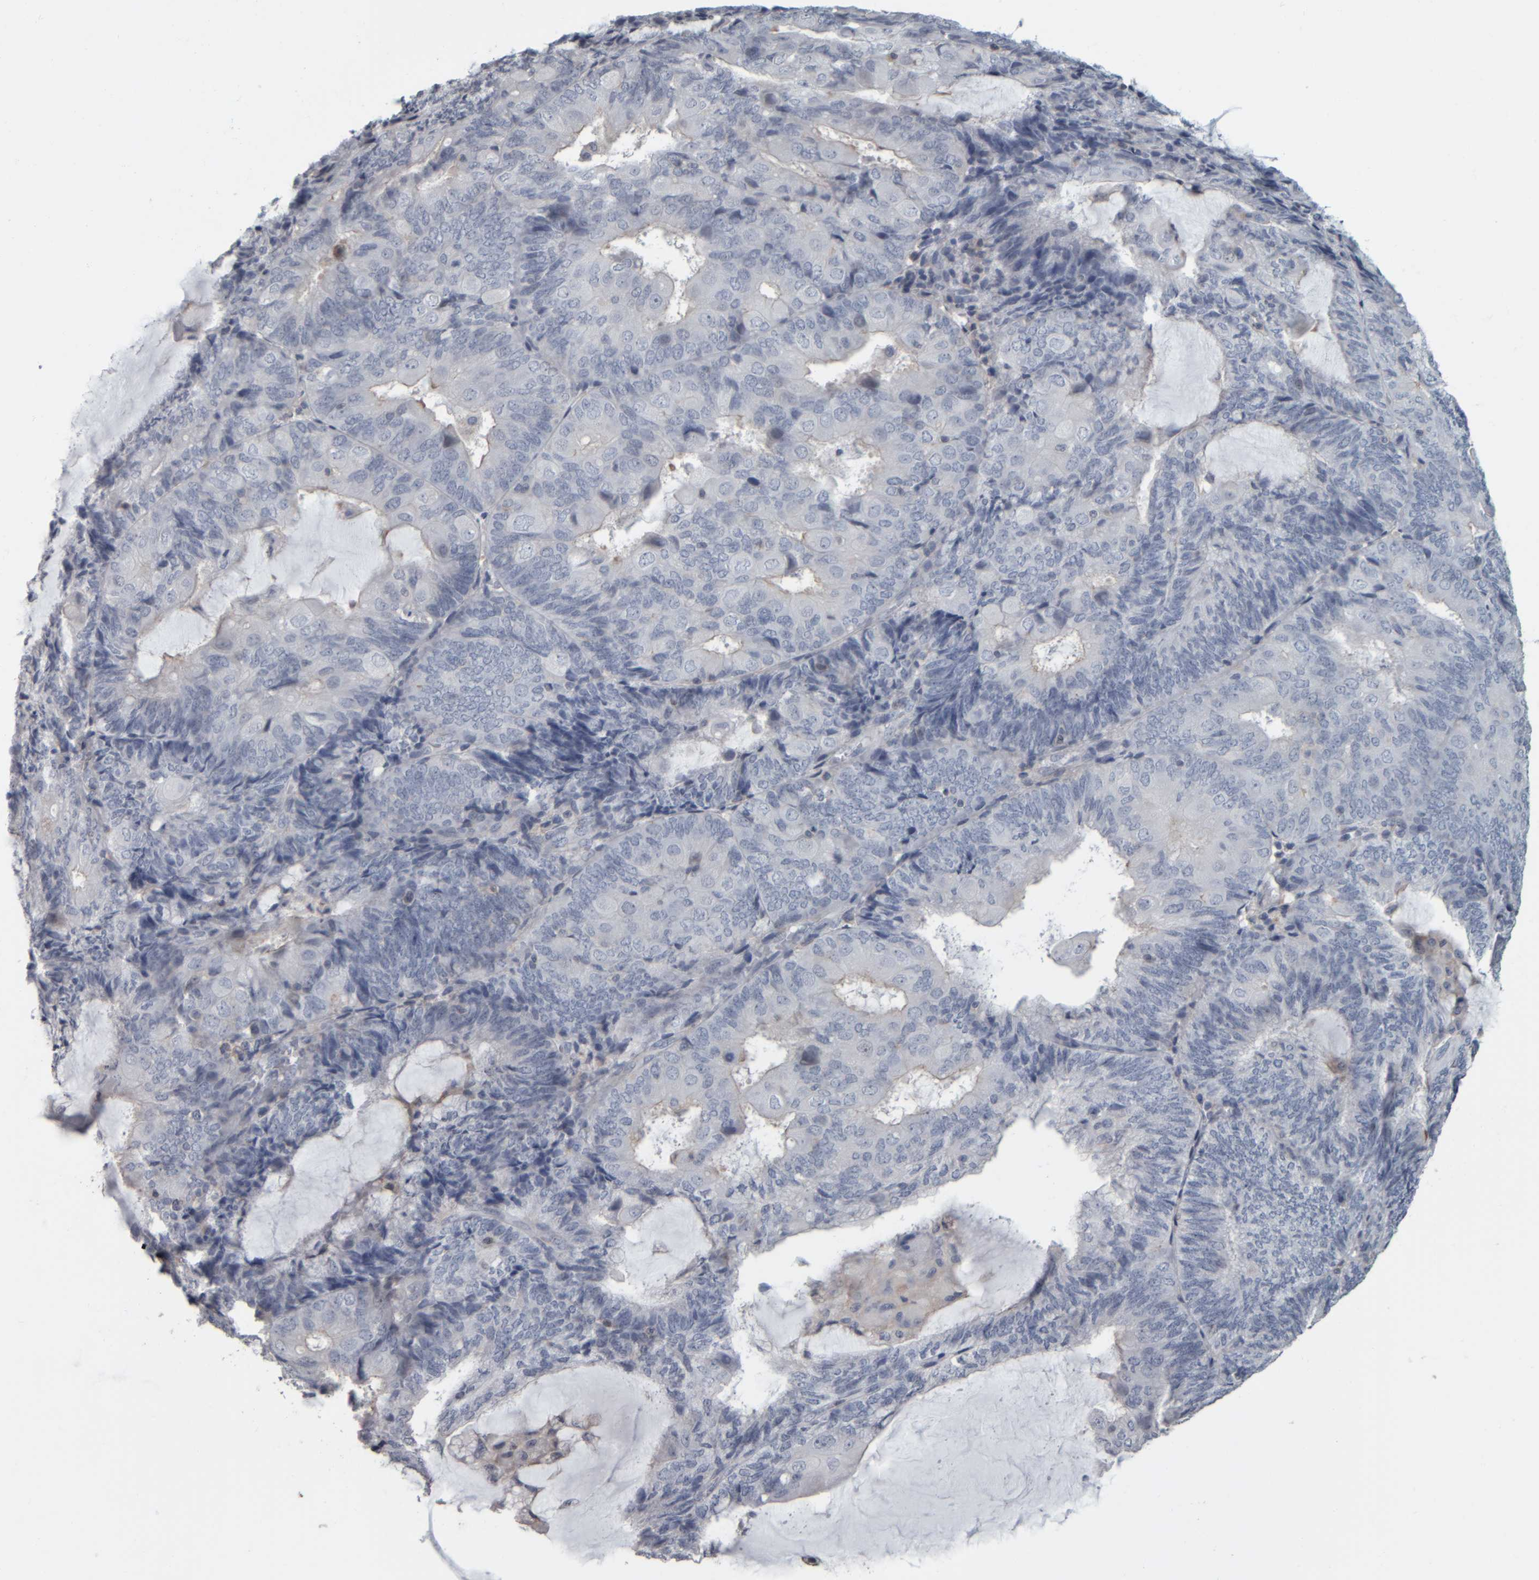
{"staining": {"intensity": "negative", "quantity": "none", "location": "none"}, "tissue": "endometrial cancer", "cell_type": "Tumor cells", "image_type": "cancer", "snomed": [{"axis": "morphology", "description": "Adenocarcinoma, NOS"}, {"axis": "topography", "description": "Endometrium"}], "caption": "DAB (3,3'-diaminobenzidine) immunohistochemical staining of human endometrial adenocarcinoma displays no significant positivity in tumor cells. The staining is performed using DAB brown chromogen with nuclei counter-stained in using hematoxylin.", "gene": "CAVIN4", "patient": {"sex": "female", "age": 81}}